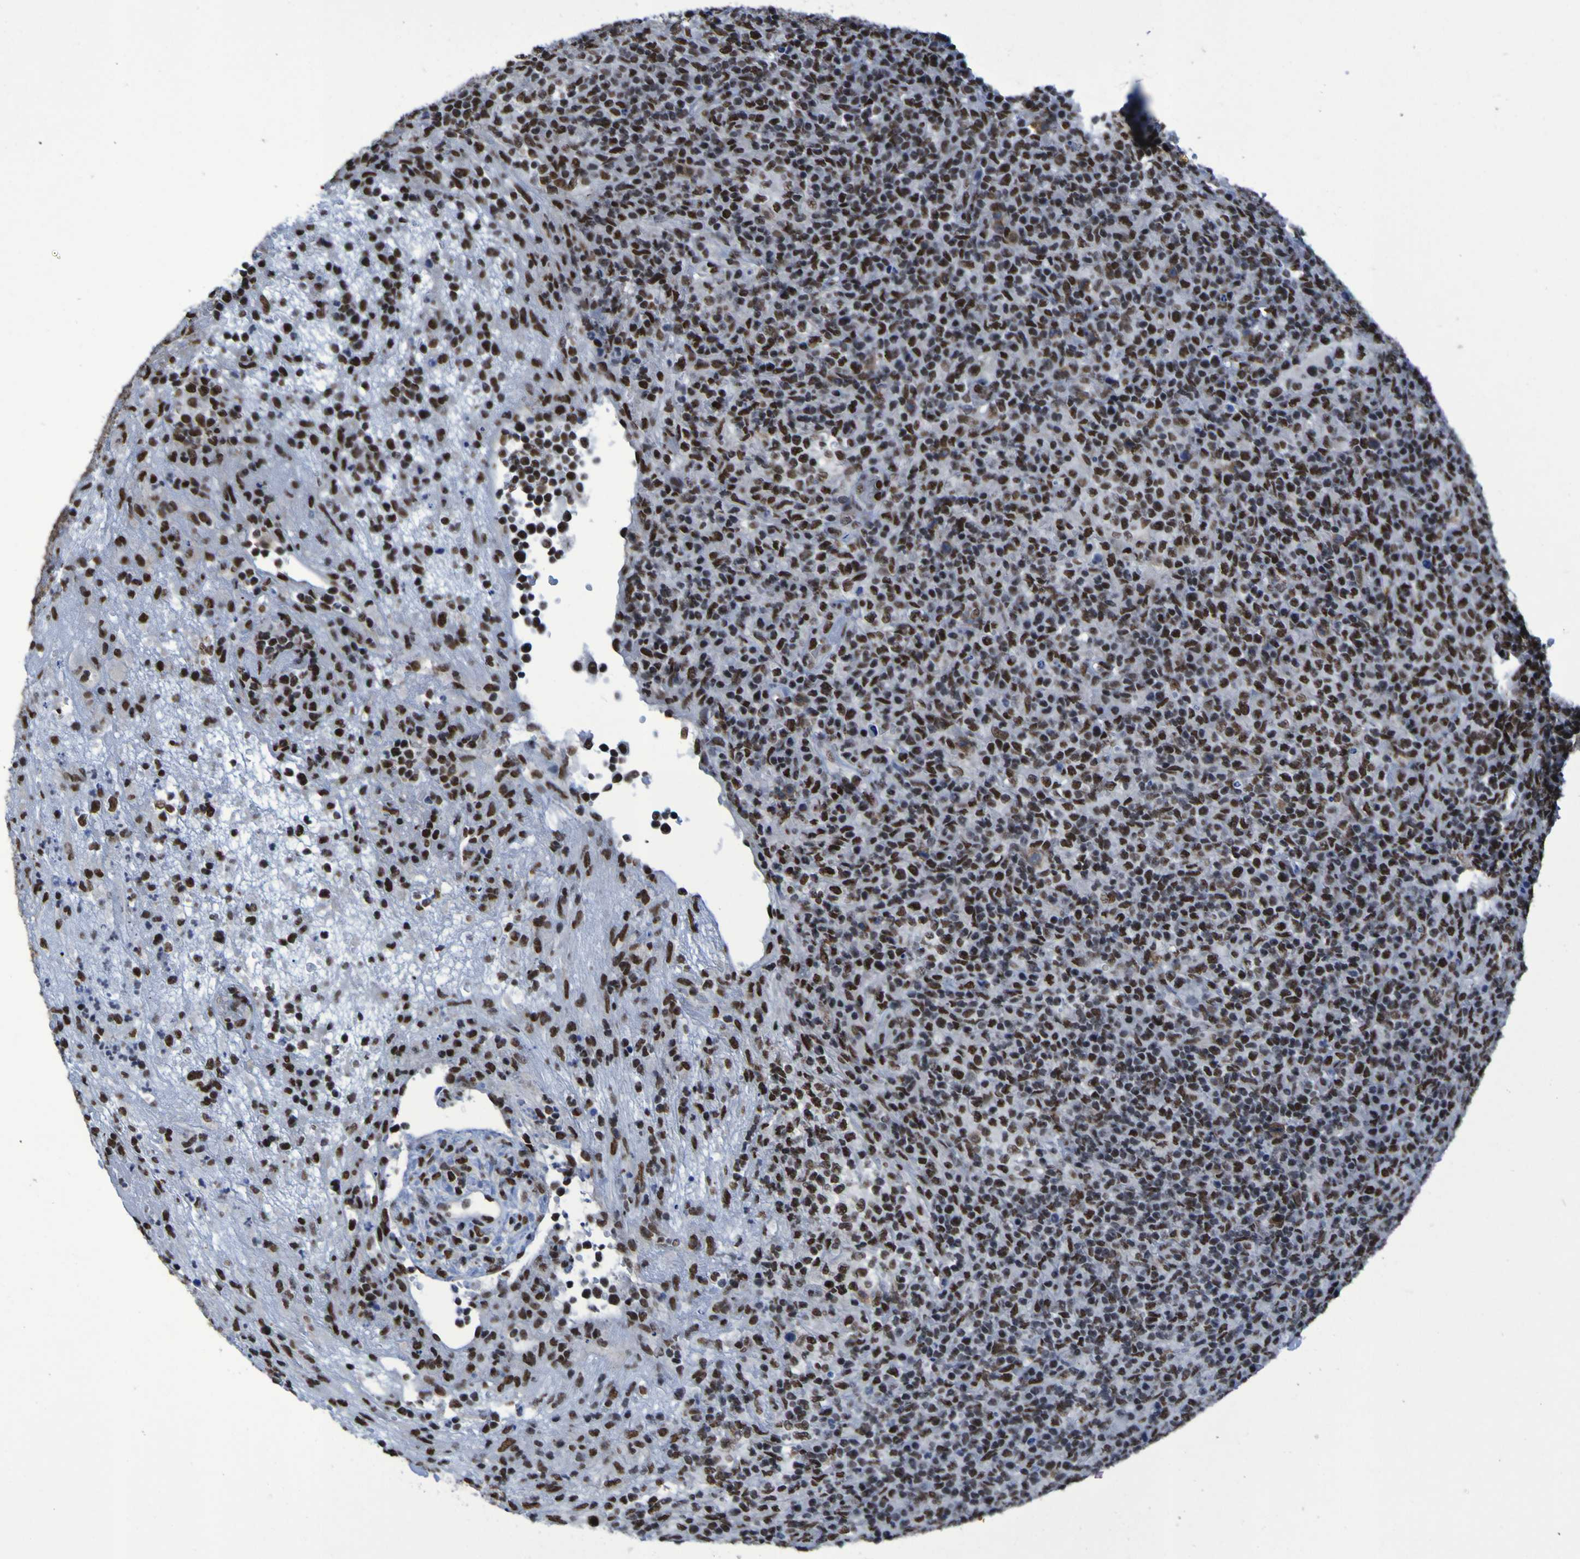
{"staining": {"intensity": "strong", "quantity": ">75%", "location": "nuclear"}, "tissue": "lymphoma", "cell_type": "Tumor cells", "image_type": "cancer", "snomed": [{"axis": "morphology", "description": "Malignant lymphoma, non-Hodgkin's type, High grade"}, {"axis": "topography", "description": "Lymph node"}], "caption": "Malignant lymphoma, non-Hodgkin's type (high-grade) stained with DAB immunohistochemistry displays high levels of strong nuclear staining in about >75% of tumor cells. (Brightfield microscopy of DAB IHC at high magnification).", "gene": "HNRNPR", "patient": {"sex": "female", "age": 76}}